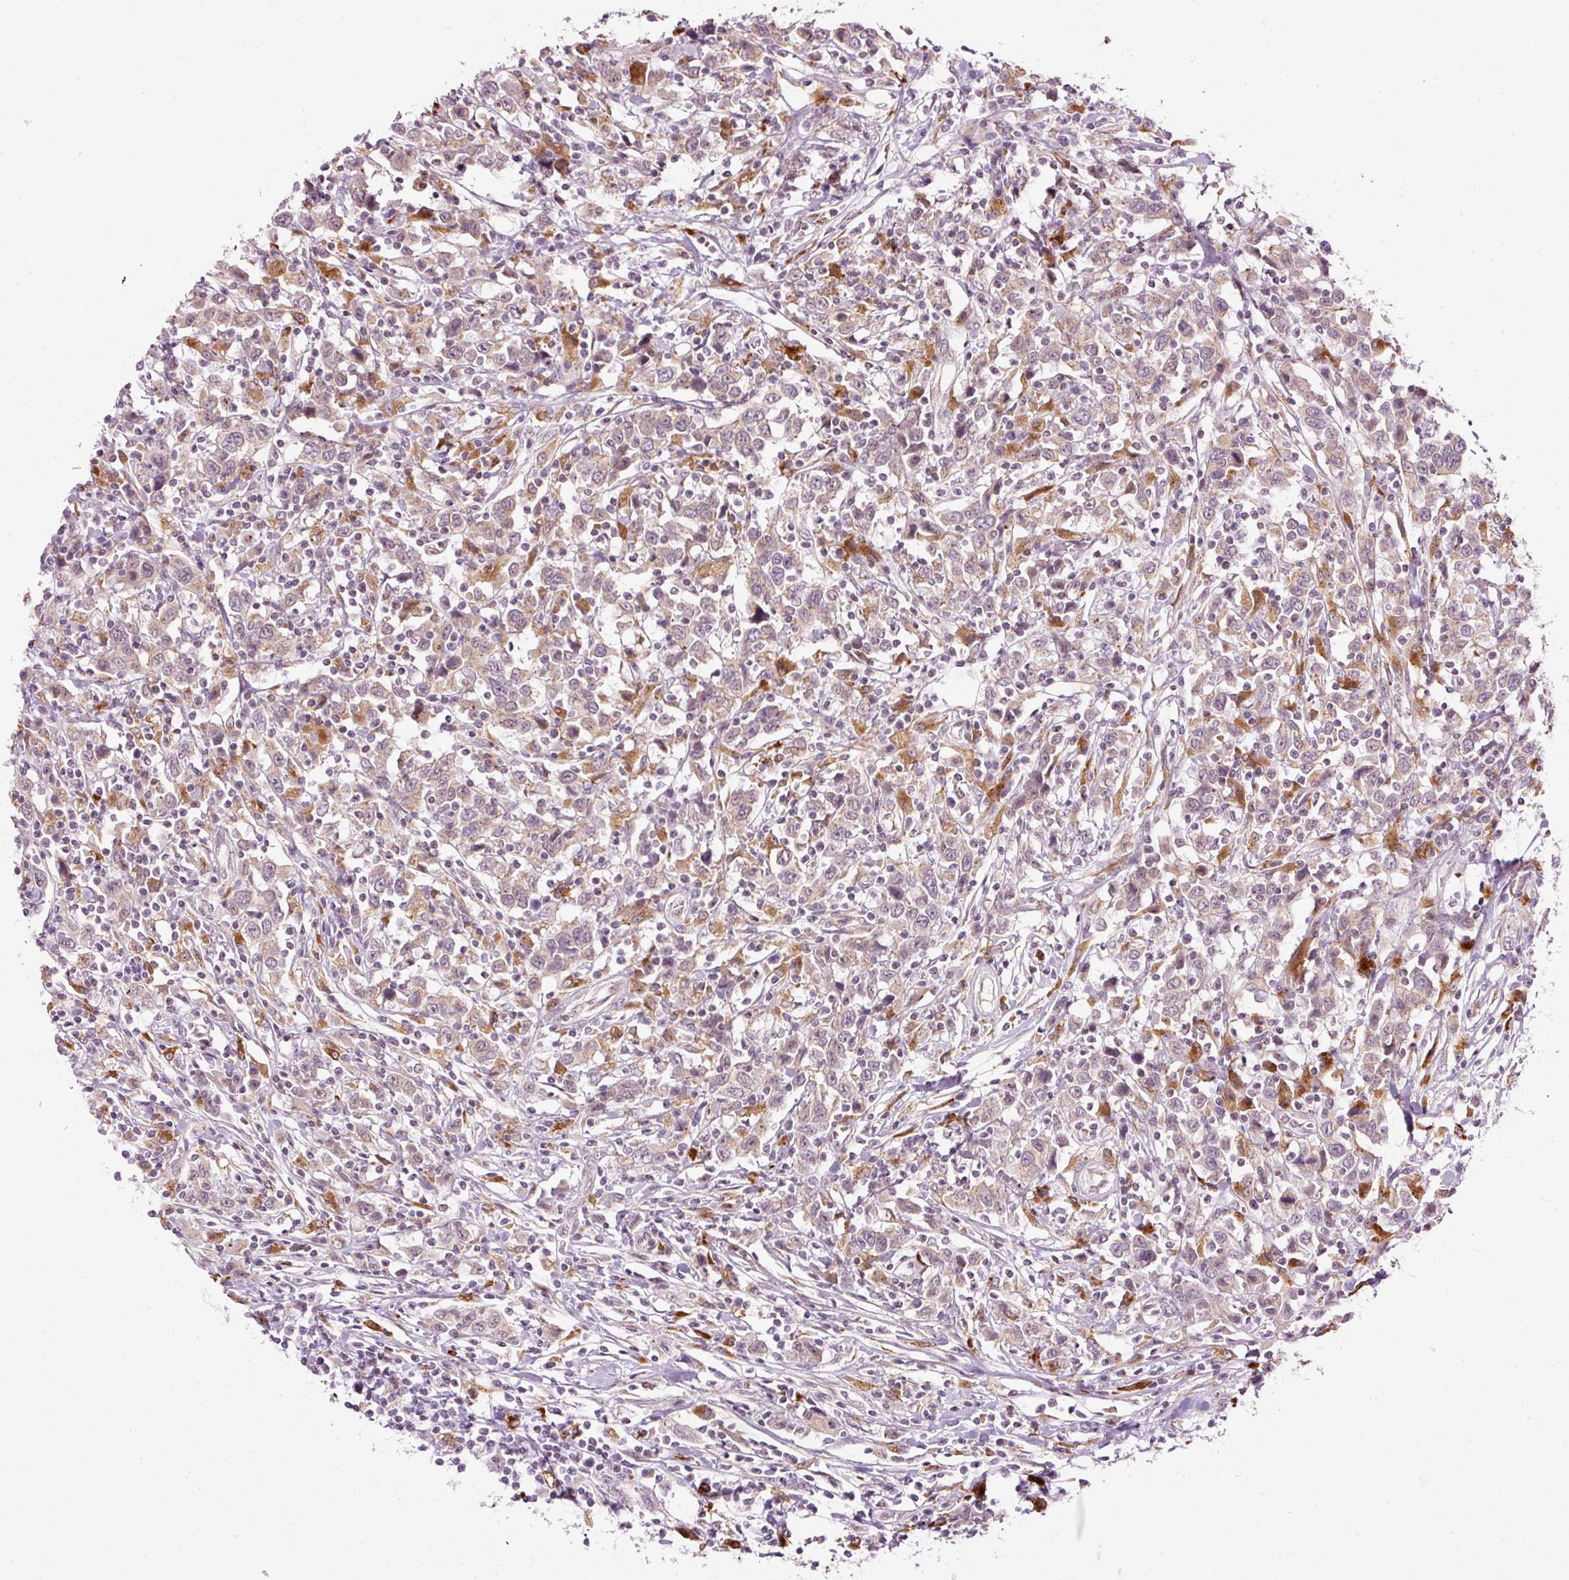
{"staining": {"intensity": "weak", "quantity": "25%-75%", "location": "cytoplasmic/membranous"}, "tissue": "urothelial cancer", "cell_type": "Tumor cells", "image_type": "cancer", "snomed": [{"axis": "morphology", "description": "Urothelial carcinoma, High grade"}, {"axis": "topography", "description": "Urinary bladder"}], "caption": "Weak cytoplasmic/membranous expression for a protein is present in about 25%-75% of tumor cells of high-grade urothelial carcinoma using immunohistochemistry (IHC).", "gene": "ZNF639", "patient": {"sex": "male", "age": 61}}